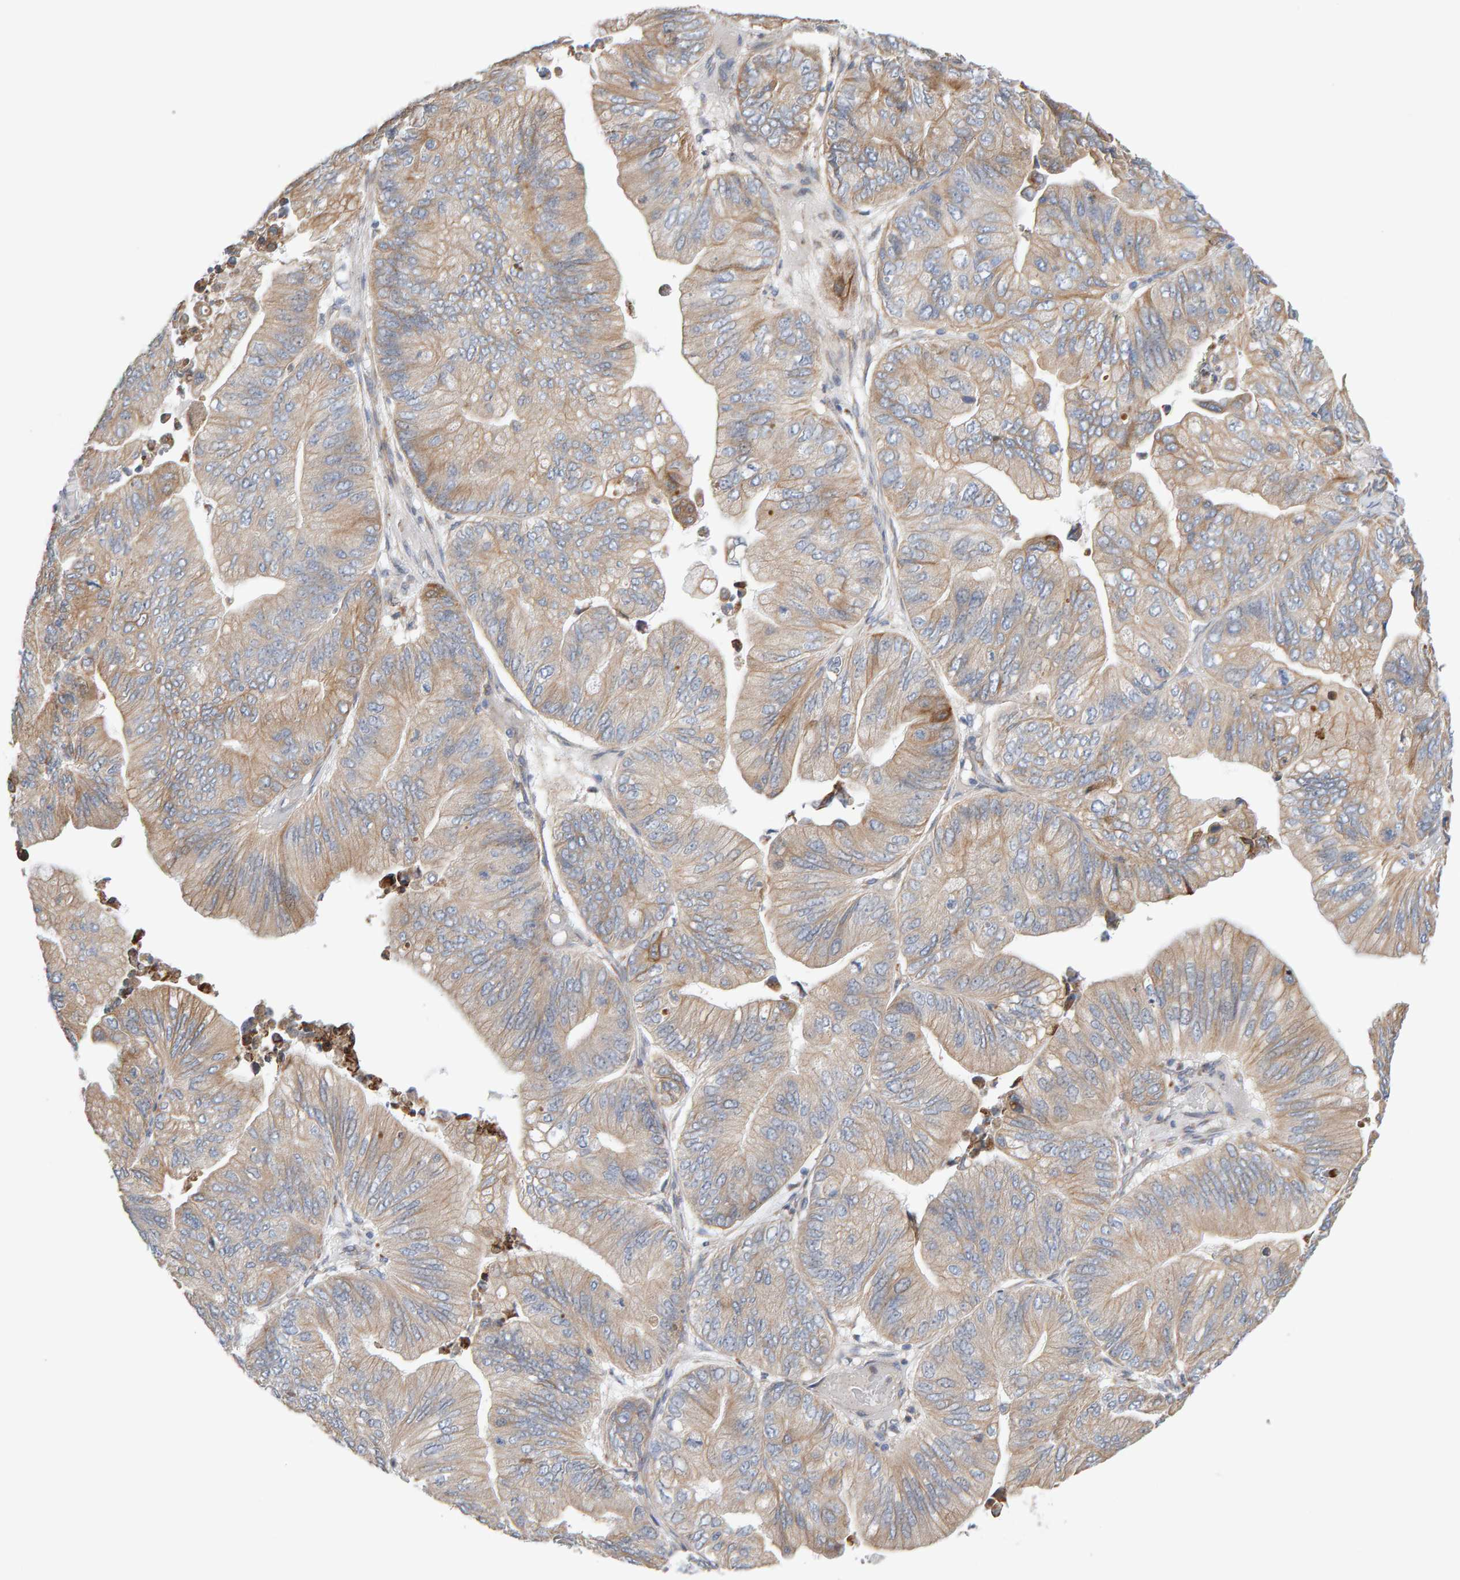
{"staining": {"intensity": "weak", "quantity": ">75%", "location": "cytoplasmic/membranous"}, "tissue": "ovarian cancer", "cell_type": "Tumor cells", "image_type": "cancer", "snomed": [{"axis": "morphology", "description": "Cystadenocarcinoma, mucinous, NOS"}, {"axis": "topography", "description": "Ovary"}], "caption": "The photomicrograph demonstrates staining of ovarian mucinous cystadenocarcinoma, revealing weak cytoplasmic/membranous protein staining (brown color) within tumor cells.", "gene": "ENGASE", "patient": {"sex": "female", "age": 61}}